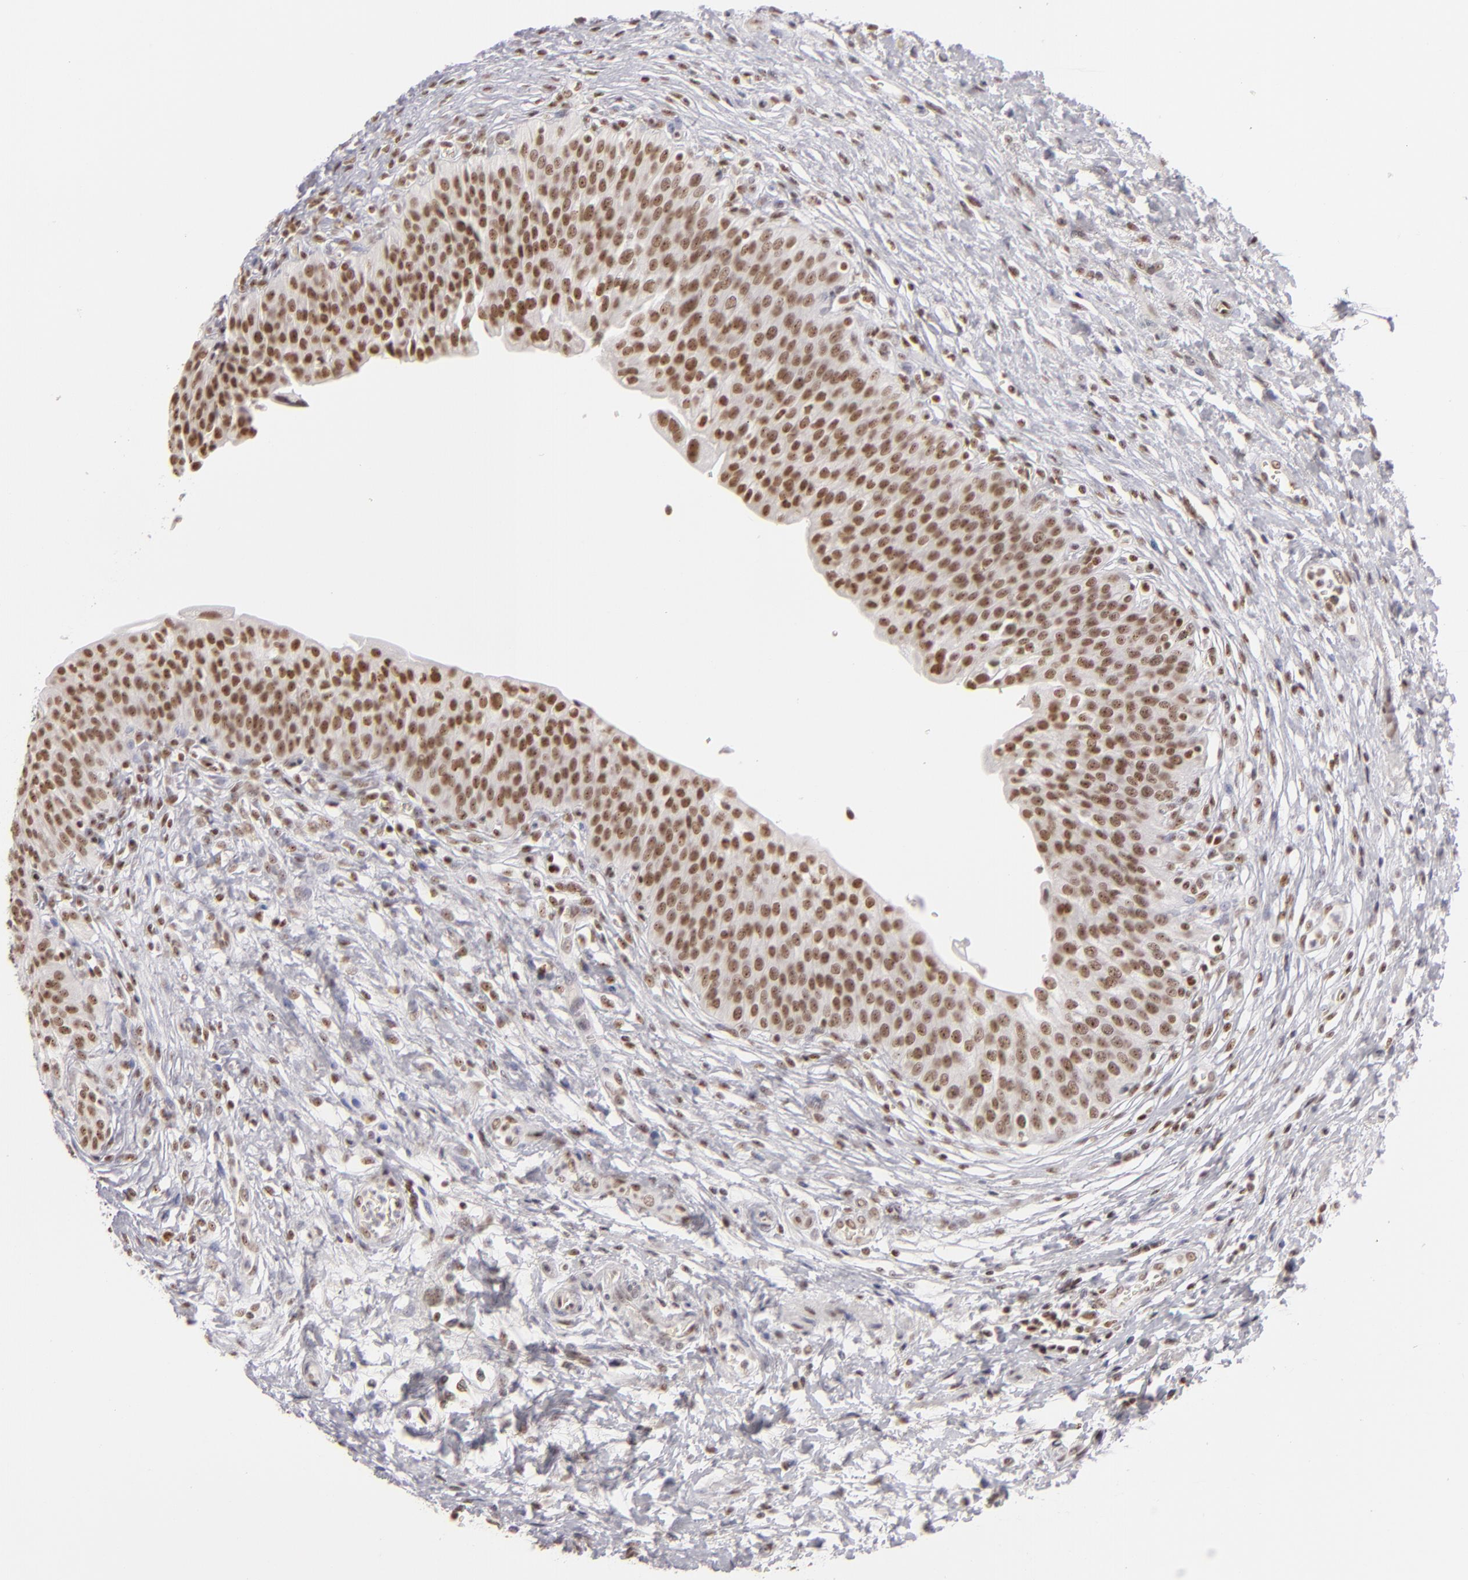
{"staining": {"intensity": "strong", "quantity": ">75%", "location": "nuclear"}, "tissue": "urinary bladder", "cell_type": "Urothelial cells", "image_type": "normal", "snomed": [{"axis": "morphology", "description": "Normal tissue, NOS"}, {"axis": "topography", "description": "Smooth muscle"}, {"axis": "topography", "description": "Urinary bladder"}], "caption": "A brown stain labels strong nuclear staining of a protein in urothelial cells of normal human urinary bladder.", "gene": "DAXX", "patient": {"sex": "male", "age": 35}}